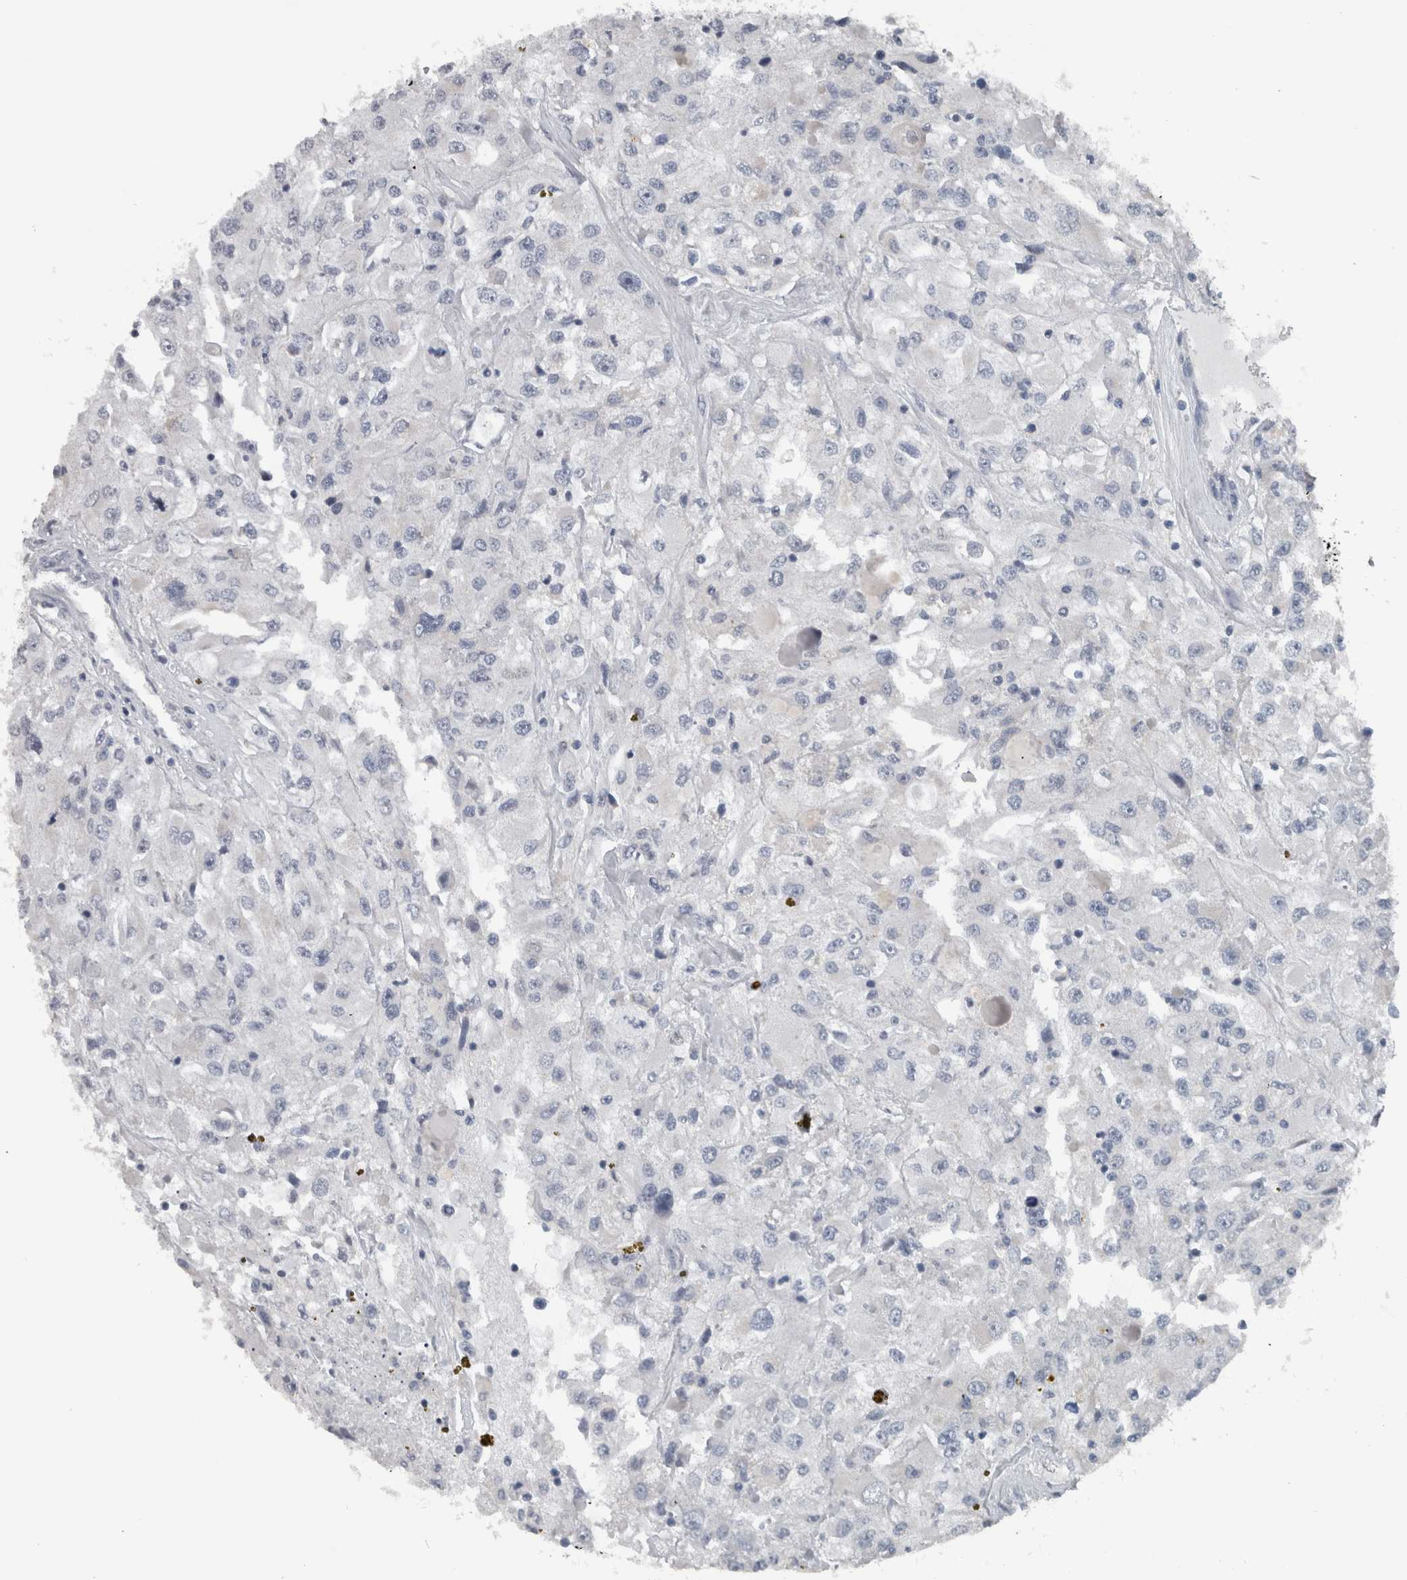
{"staining": {"intensity": "negative", "quantity": "none", "location": "none"}, "tissue": "renal cancer", "cell_type": "Tumor cells", "image_type": "cancer", "snomed": [{"axis": "morphology", "description": "Adenocarcinoma, NOS"}, {"axis": "topography", "description": "Kidney"}], "caption": "Tumor cells are negative for brown protein staining in renal adenocarcinoma.", "gene": "ZBTB21", "patient": {"sex": "female", "age": 52}}